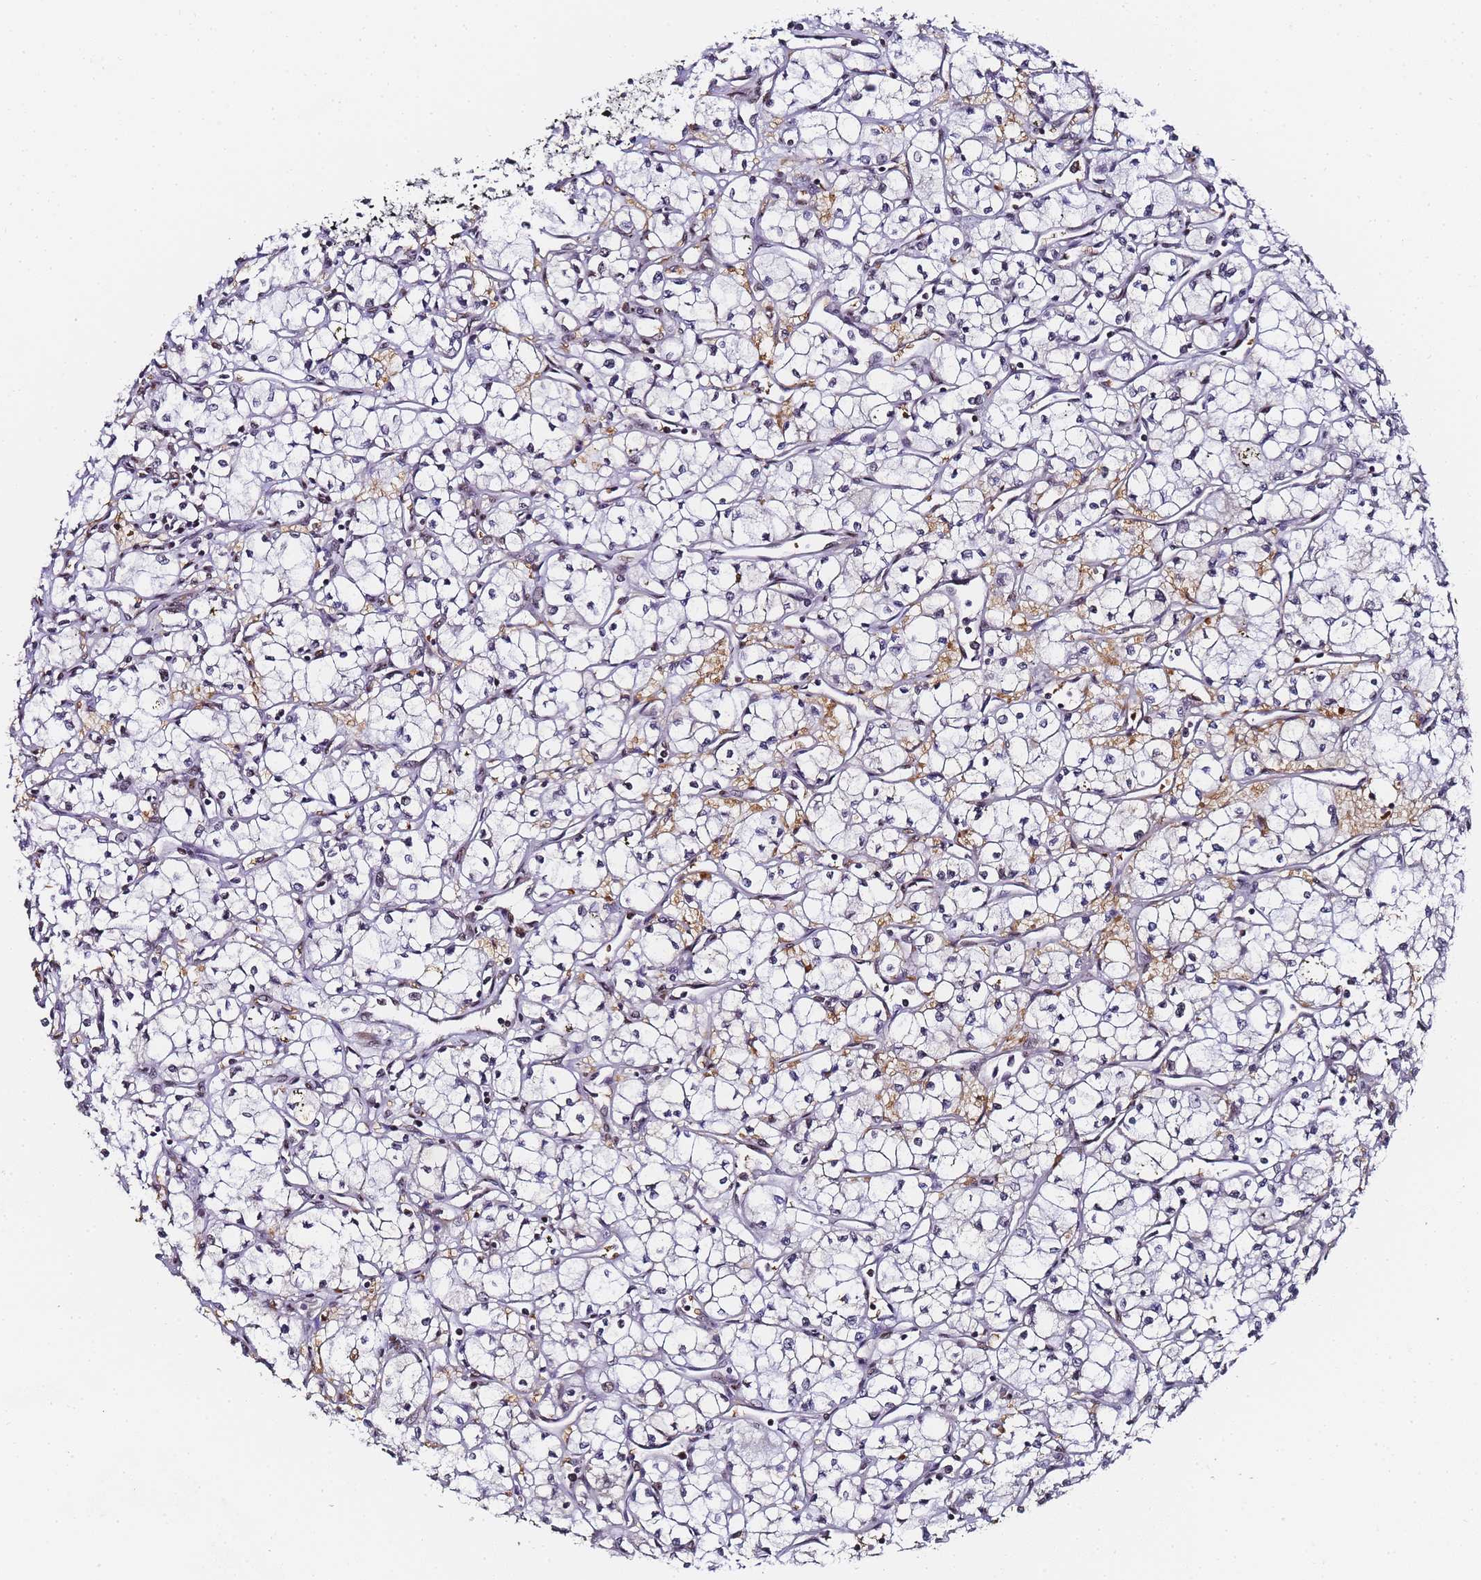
{"staining": {"intensity": "weak", "quantity": "<25%", "location": "cytoplasmic/membranous"}, "tissue": "renal cancer", "cell_type": "Tumor cells", "image_type": "cancer", "snomed": [{"axis": "morphology", "description": "Adenocarcinoma, NOS"}, {"axis": "topography", "description": "Kidney"}], "caption": "This histopathology image is of renal cancer (adenocarcinoma) stained with immunohistochemistry (IHC) to label a protein in brown with the nuclei are counter-stained blue. There is no staining in tumor cells.", "gene": "POLR1A", "patient": {"sex": "male", "age": 59}}